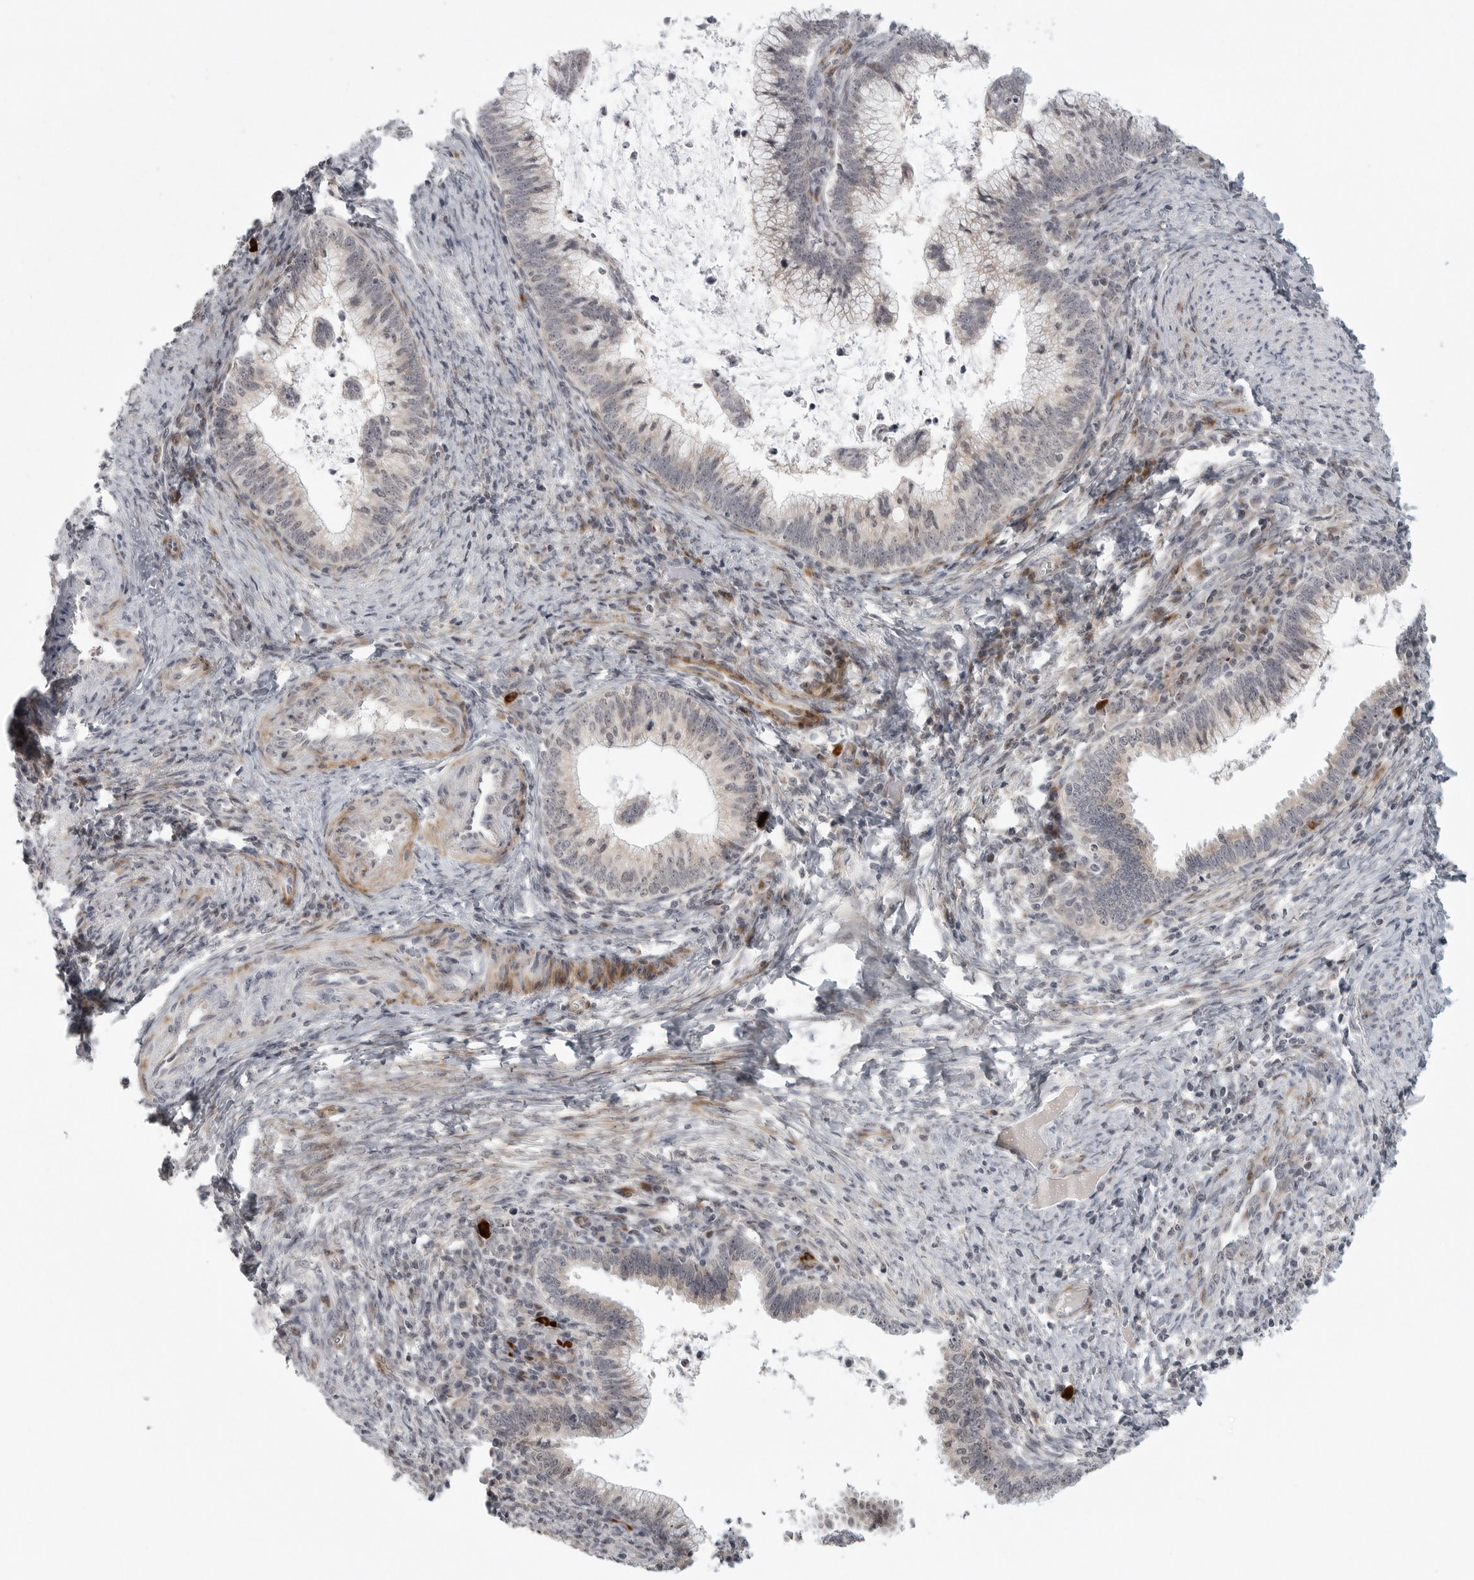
{"staining": {"intensity": "negative", "quantity": "none", "location": "none"}, "tissue": "cervical cancer", "cell_type": "Tumor cells", "image_type": "cancer", "snomed": [{"axis": "morphology", "description": "Adenocarcinoma, NOS"}, {"axis": "topography", "description": "Cervix"}], "caption": "Adenocarcinoma (cervical) was stained to show a protein in brown. There is no significant positivity in tumor cells.", "gene": "TUT4", "patient": {"sex": "female", "age": 36}}